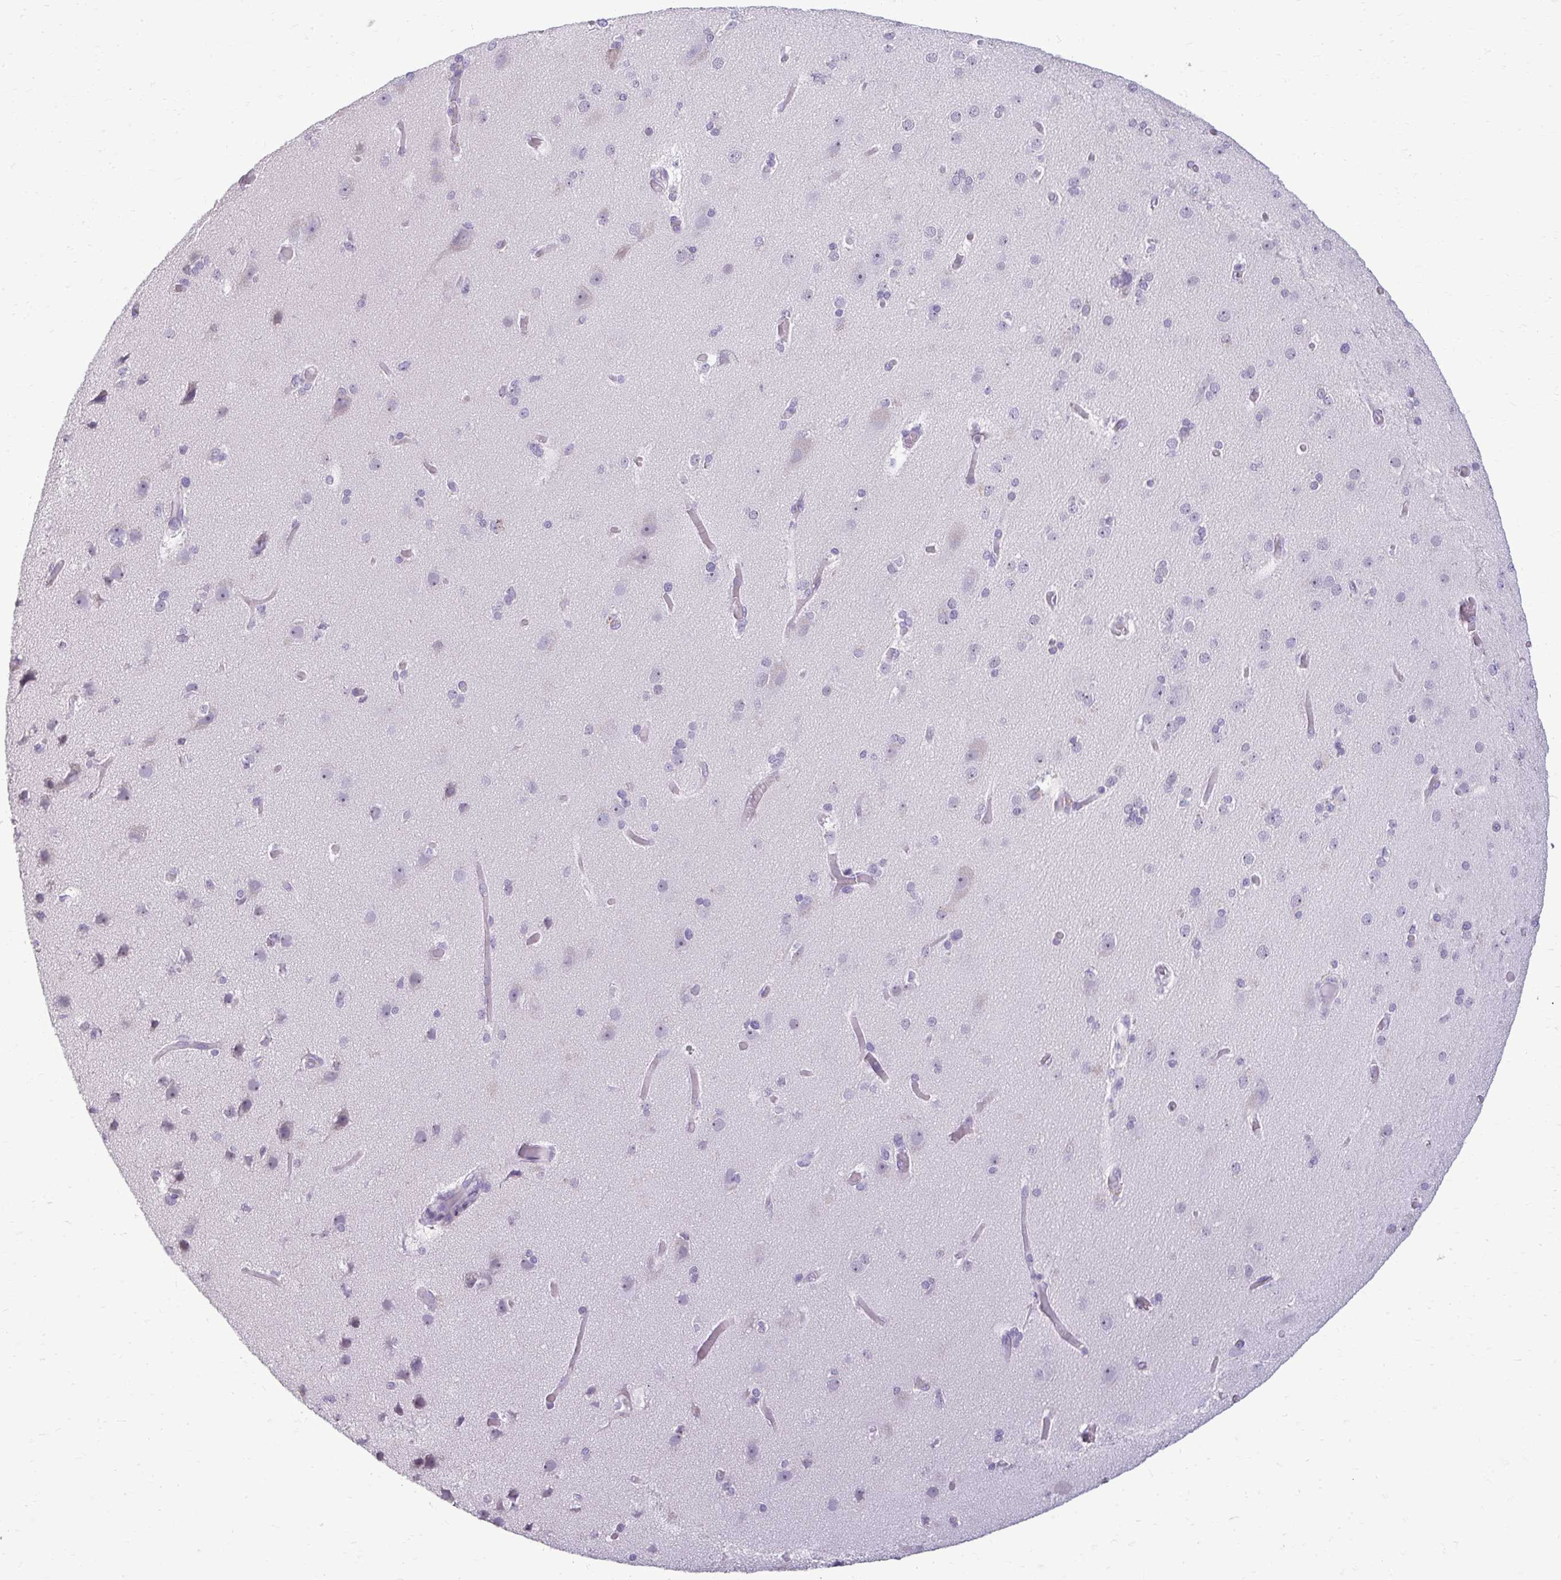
{"staining": {"intensity": "negative", "quantity": "none", "location": "none"}, "tissue": "cerebral cortex", "cell_type": "Endothelial cells", "image_type": "normal", "snomed": [{"axis": "morphology", "description": "Normal tissue, NOS"}, {"axis": "morphology", "description": "Glioma, malignant, High grade"}, {"axis": "topography", "description": "Cerebral cortex"}], "caption": "The image displays no significant staining in endothelial cells of cerebral cortex.", "gene": "PROSER1", "patient": {"sex": "male", "age": 71}}